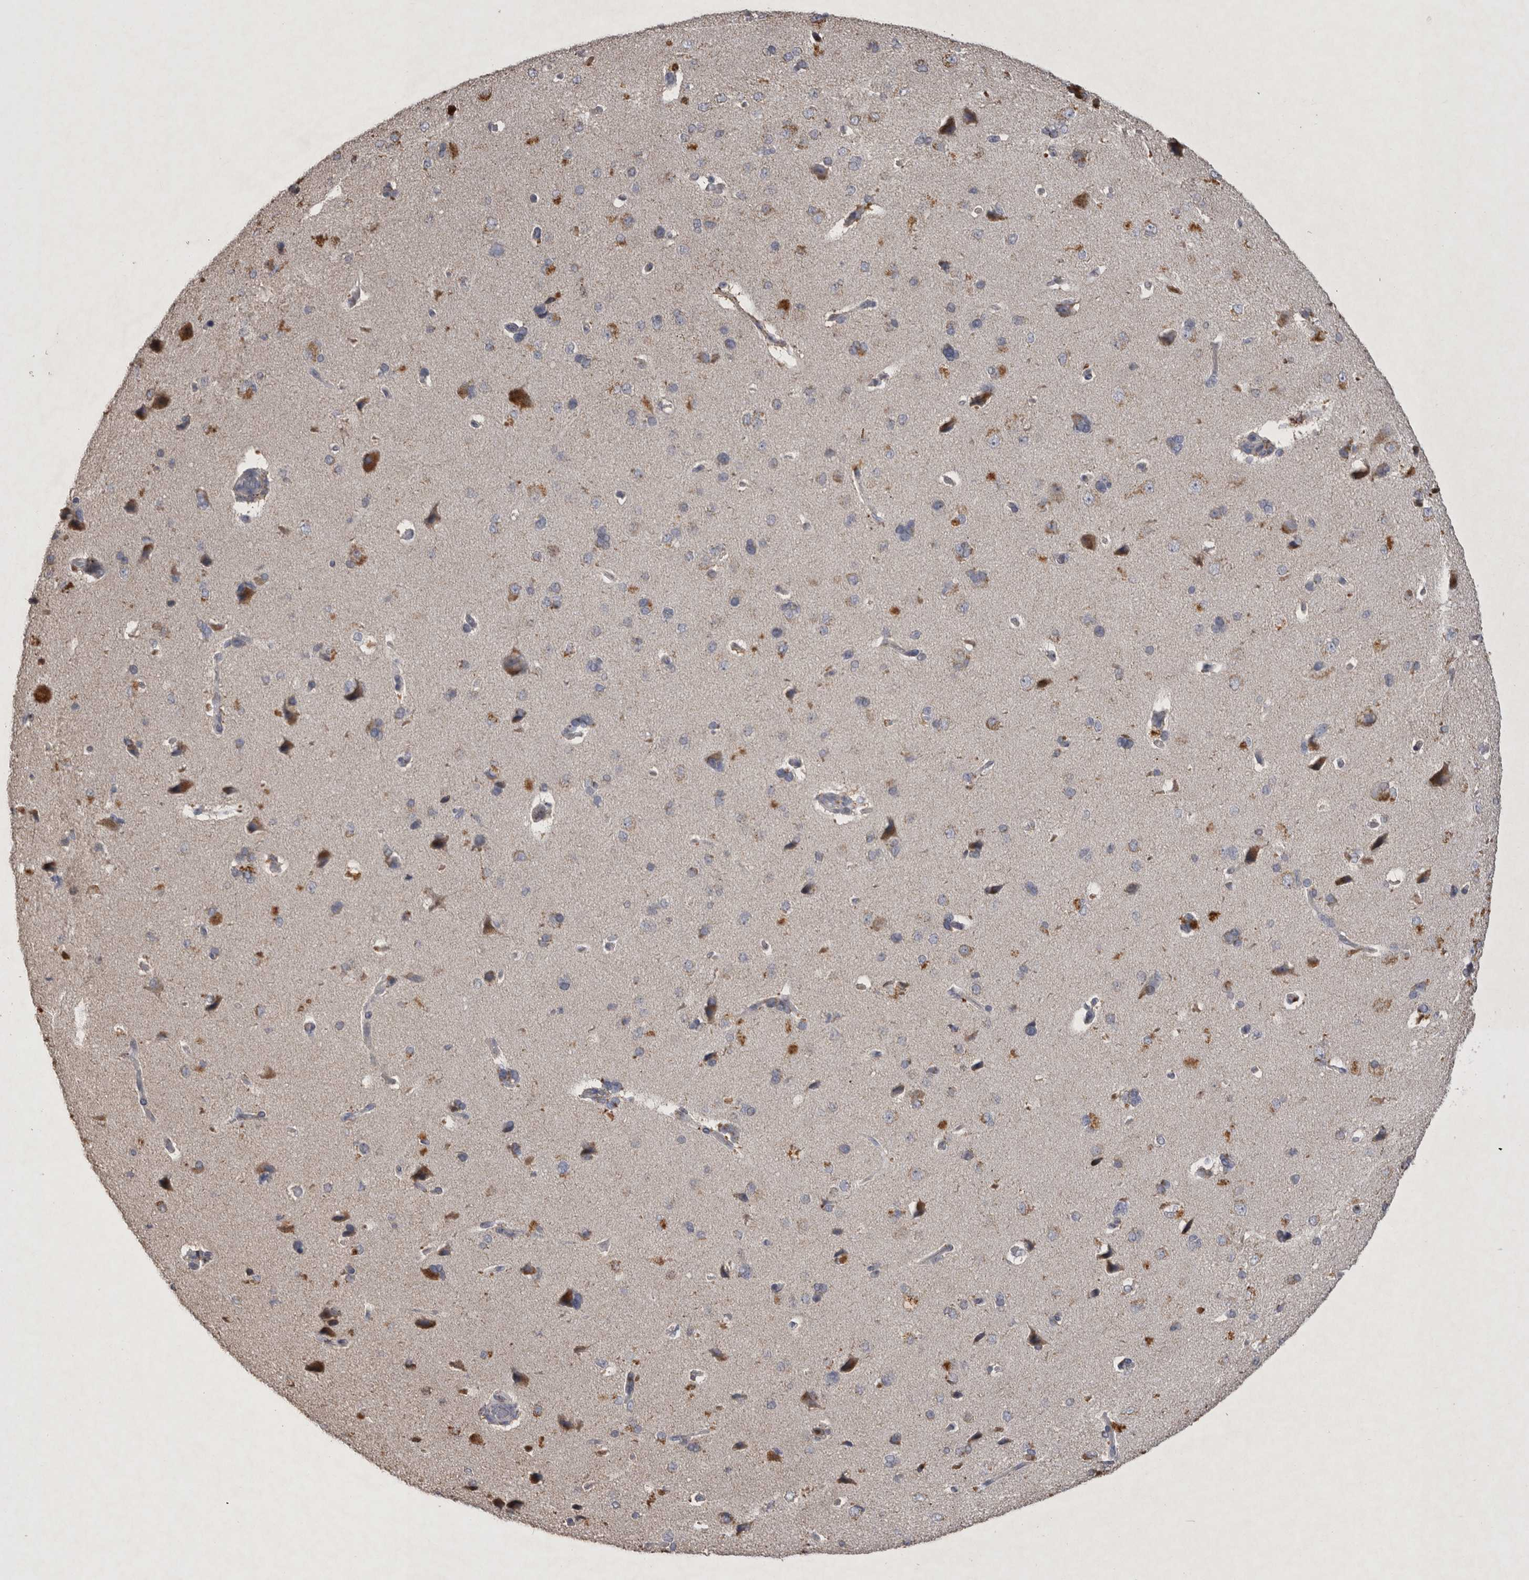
{"staining": {"intensity": "negative", "quantity": "none", "location": "none"}, "tissue": "cerebral cortex", "cell_type": "Endothelial cells", "image_type": "normal", "snomed": [{"axis": "morphology", "description": "Normal tissue, NOS"}, {"axis": "topography", "description": "Cerebral cortex"}], "caption": "Immunohistochemistry of benign human cerebral cortex exhibits no positivity in endothelial cells.", "gene": "DKK3", "patient": {"sex": "male", "age": 62}}